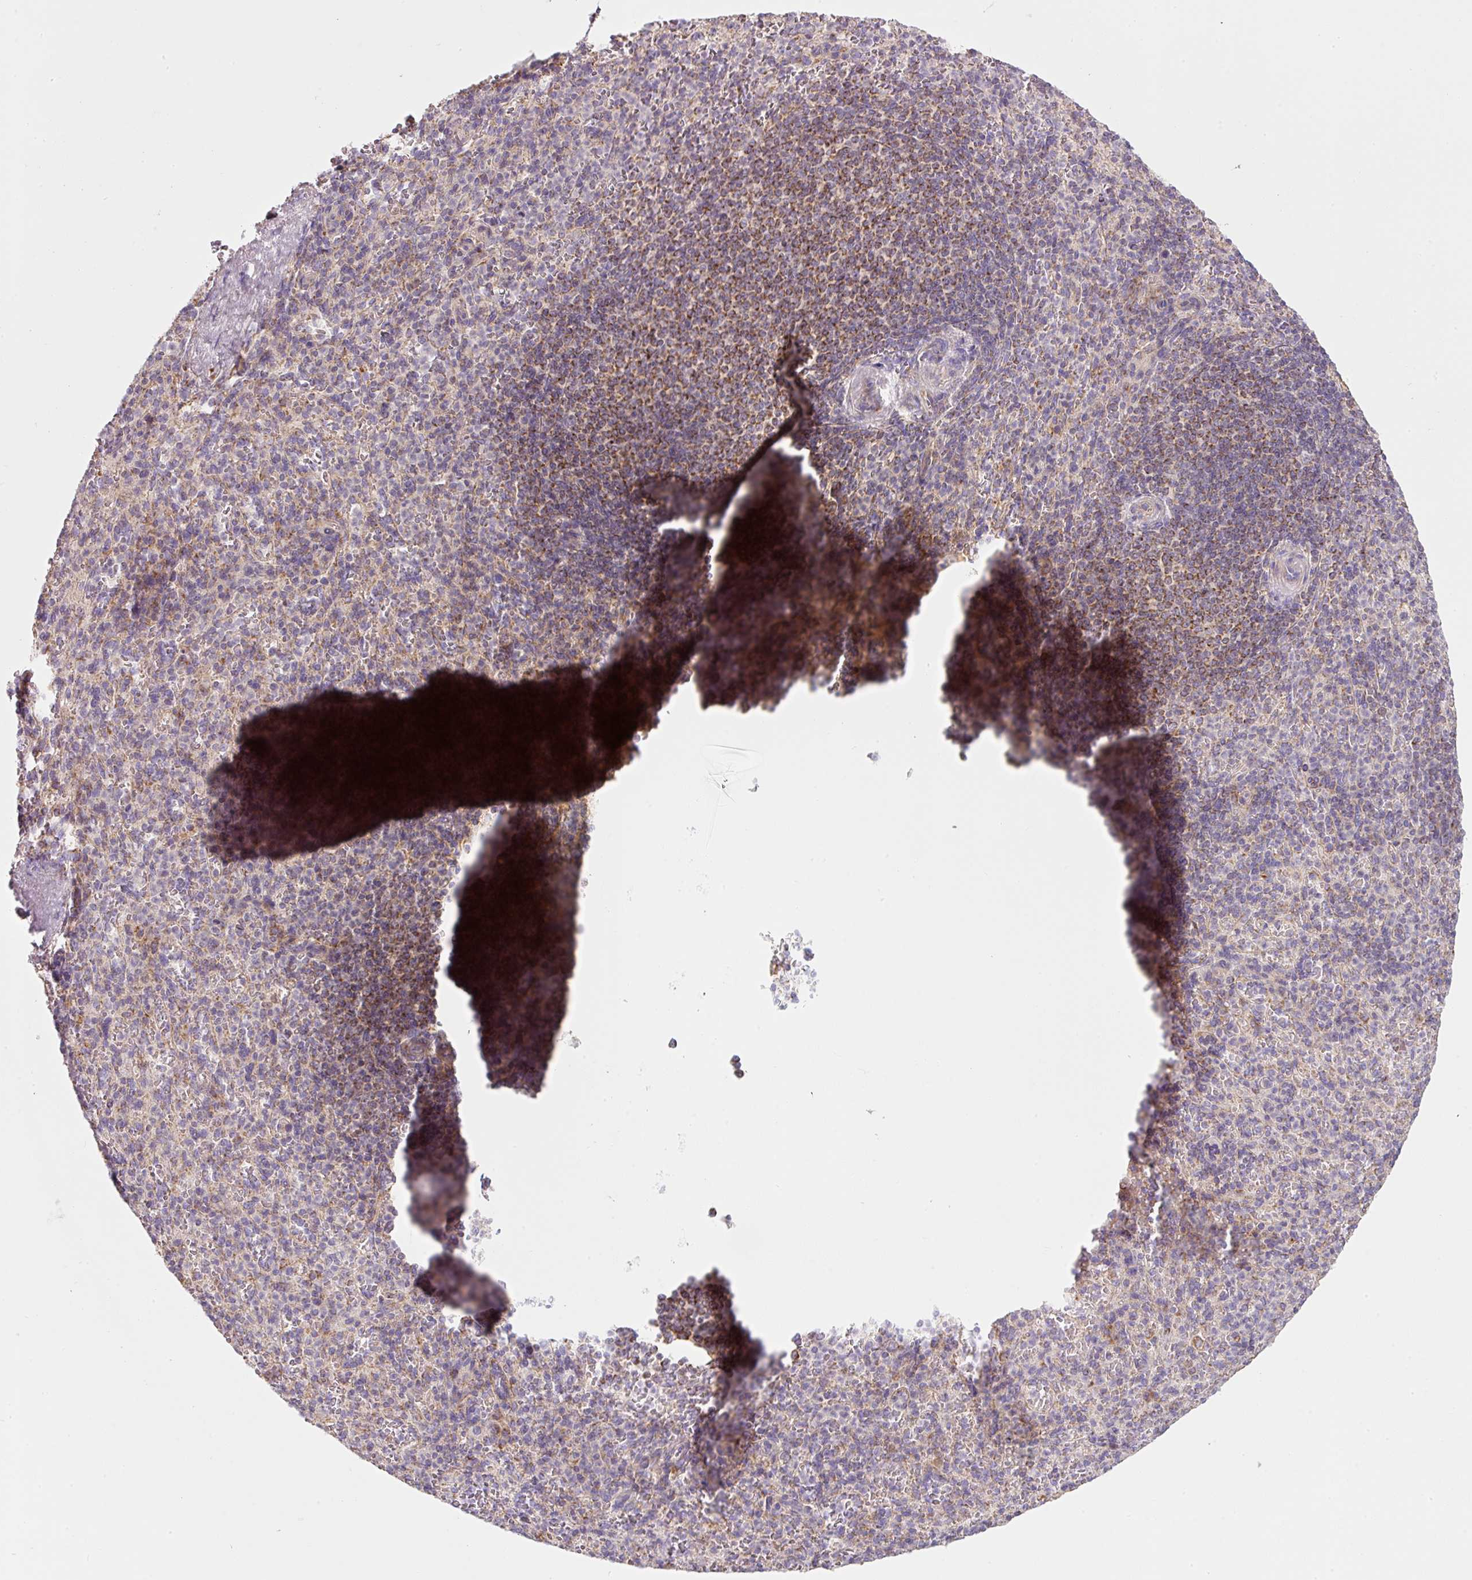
{"staining": {"intensity": "moderate", "quantity": "<25%", "location": "cytoplasmic/membranous"}, "tissue": "spleen", "cell_type": "Cells in red pulp", "image_type": "normal", "snomed": [{"axis": "morphology", "description": "Normal tissue, NOS"}, {"axis": "topography", "description": "Spleen"}], "caption": "Protein analysis of unremarkable spleen reveals moderate cytoplasmic/membranous staining in about <25% of cells in red pulp. The protein of interest is stained brown, and the nuclei are stained in blue (DAB (3,3'-diaminobenzidine) IHC with brightfield microscopy, high magnification).", "gene": "NDUFA1", "patient": {"sex": "female", "age": 74}}